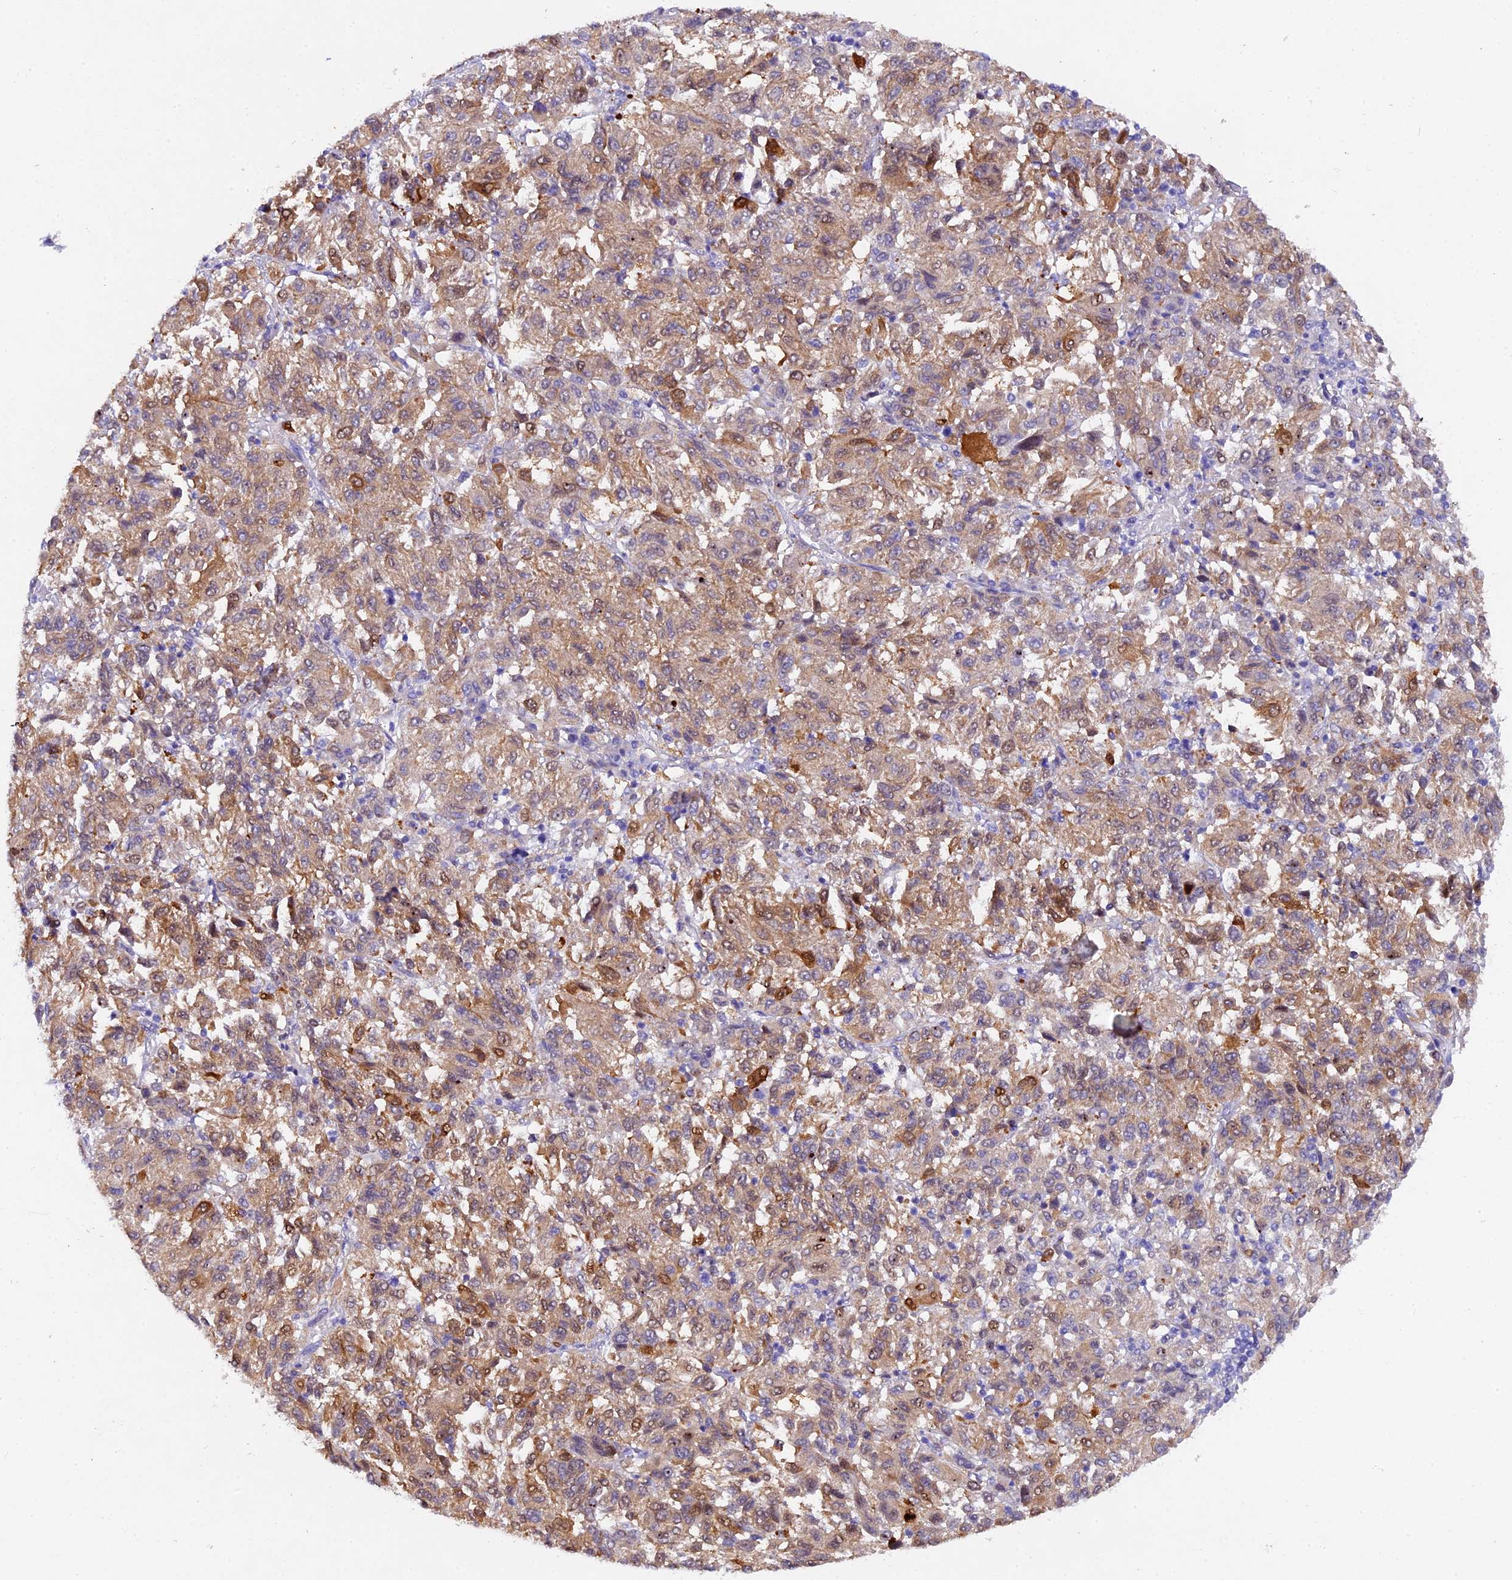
{"staining": {"intensity": "moderate", "quantity": "25%-75%", "location": "cytoplasmic/membranous,nuclear"}, "tissue": "melanoma", "cell_type": "Tumor cells", "image_type": "cancer", "snomed": [{"axis": "morphology", "description": "Malignant melanoma, Metastatic site"}, {"axis": "topography", "description": "Lung"}], "caption": "Protein staining displays moderate cytoplasmic/membranous and nuclear expression in approximately 25%-75% of tumor cells in melanoma. The protein is shown in brown color, while the nuclei are stained blue.", "gene": "TGDS", "patient": {"sex": "male", "age": 64}}